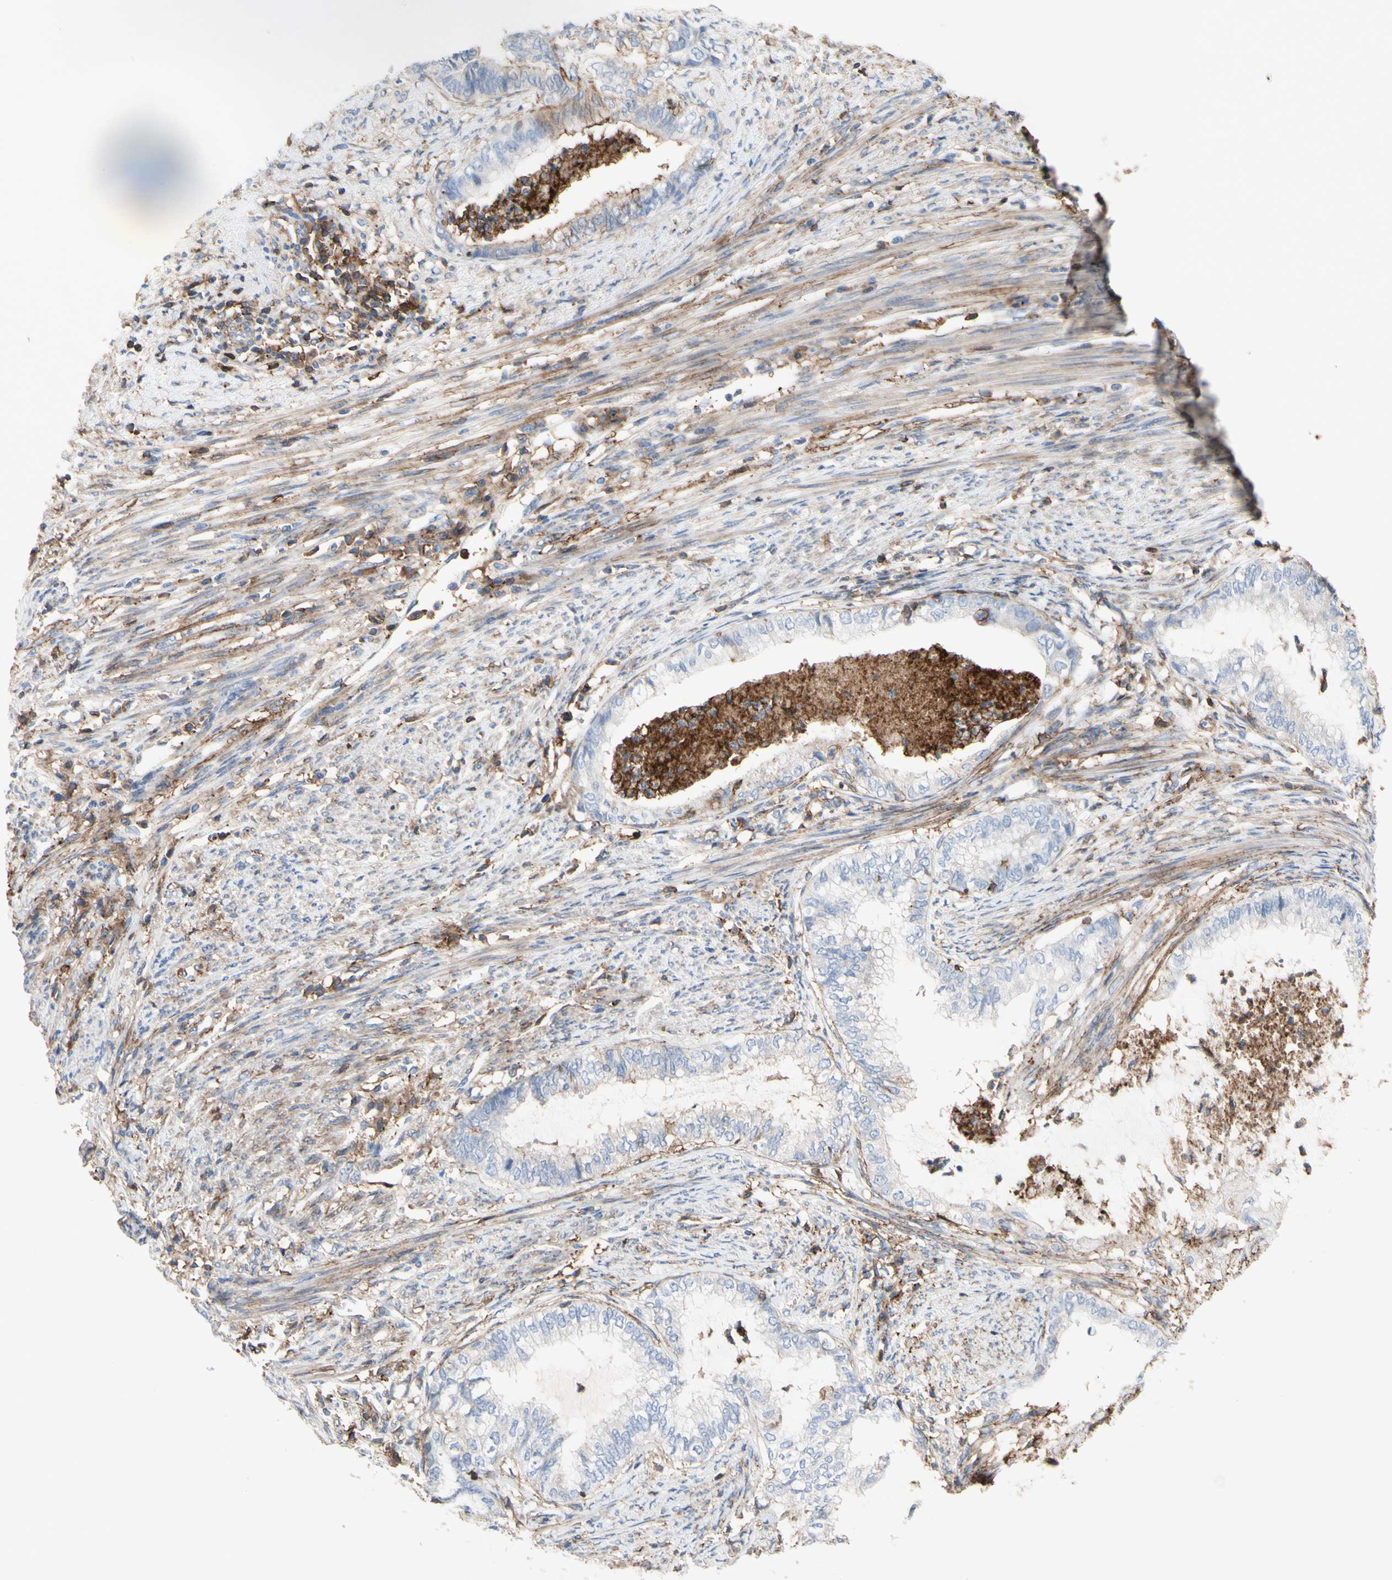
{"staining": {"intensity": "negative", "quantity": "none", "location": "none"}, "tissue": "endometrial cancer", "cell_type": "Tumor cells", "image_type": "cancer", "snomed": [{"axis": "morphology", "description": "Adenocarcinoma, NOS"}, {"axis": "topography", "description": "Endometrium"}], "caption": "A high-resolution histopathology image shows IHC staining of endometrial cancer (adenocarcinoma), which displays no significant positivity in tumor cells.", "gene": "ANXA6", "patient": {"sex": "female", "age": 79}}